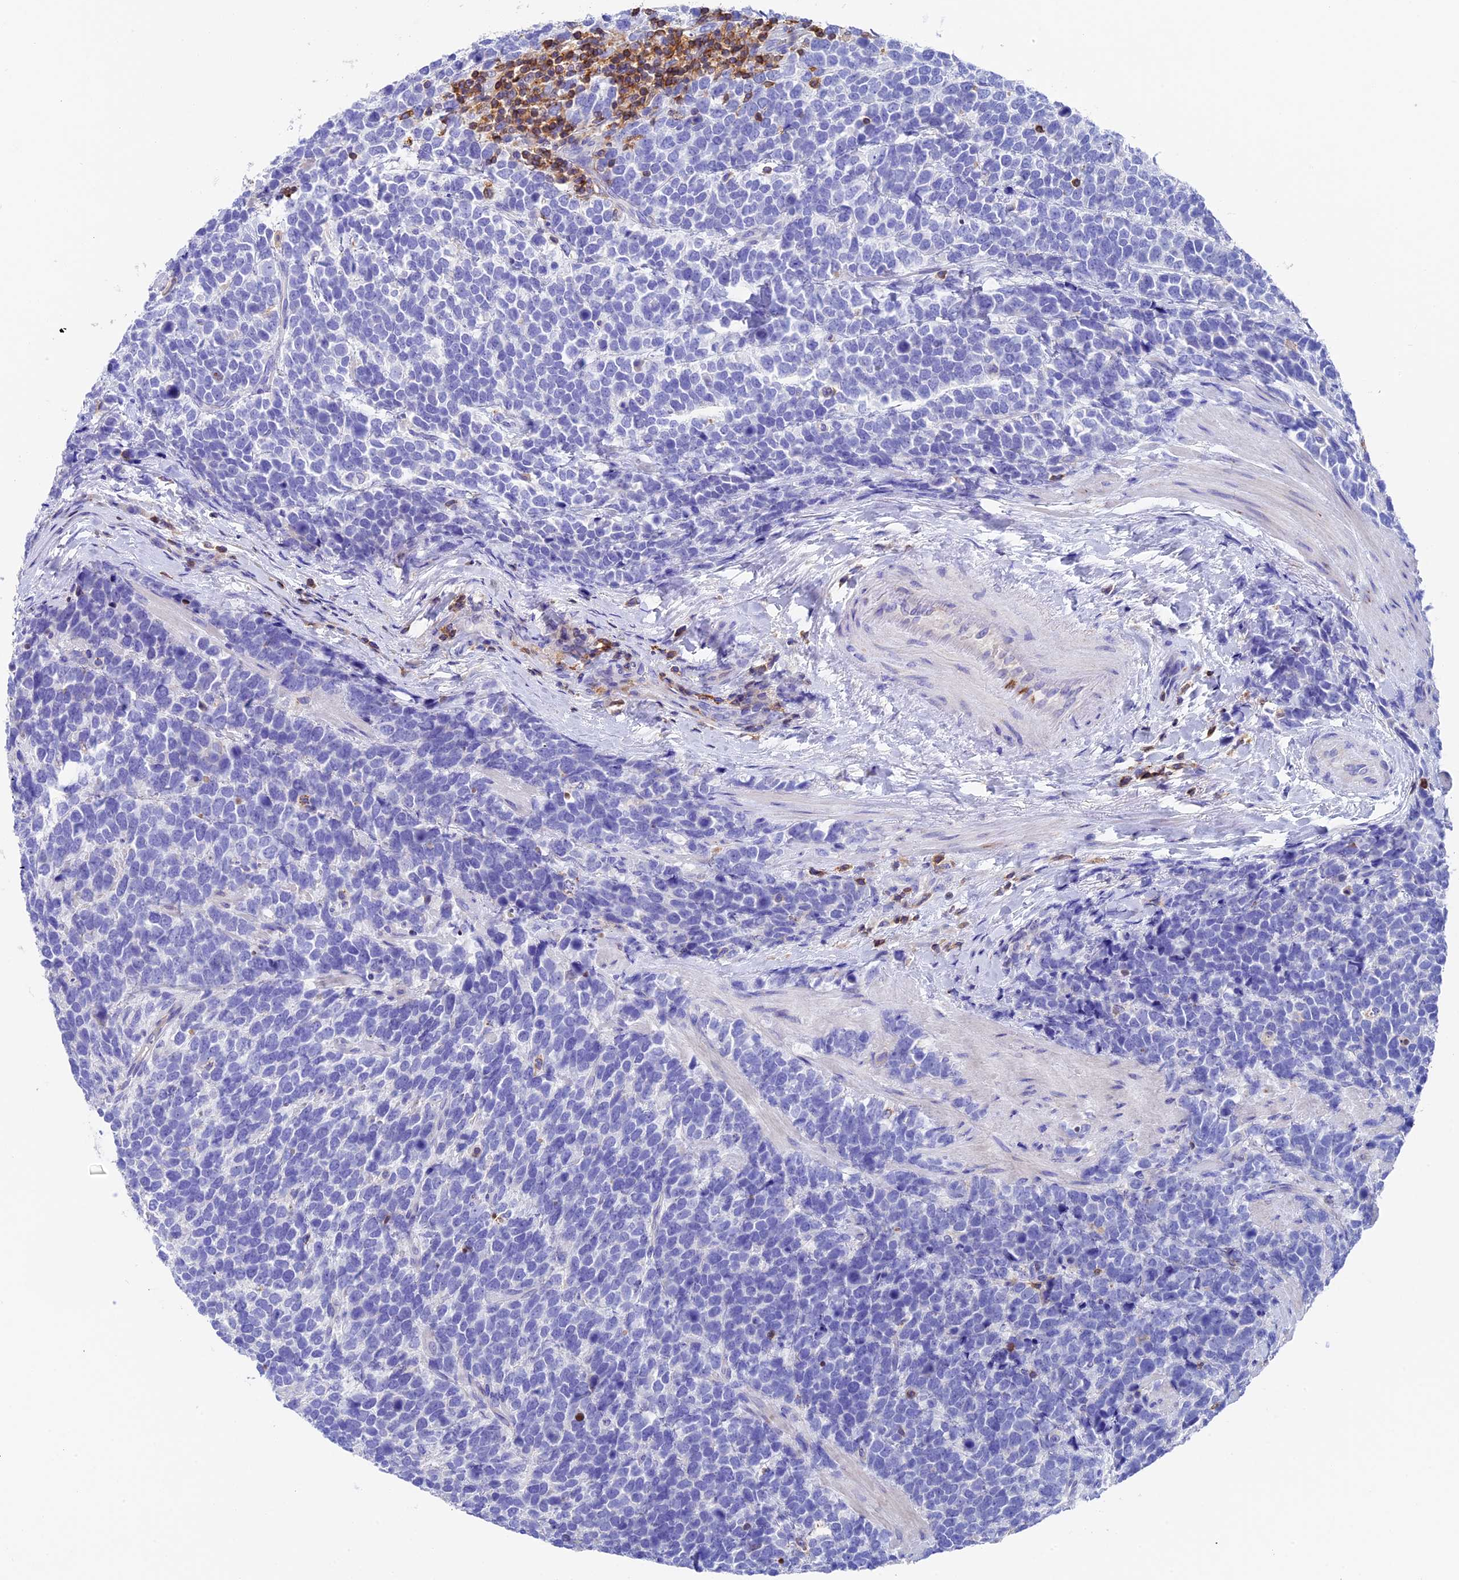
{"staining": {"intensity": "negative", "quantity": "none", "location": "none"}, "tissue": "urothelial cancer", "cell_type": "Tumor cells", "image_type": "cancer", "snomed": [{"axis": "morphology", "description": "Urothelial carcinoma, High grade"}, {"axis": "topography", "description": "Urinary bladder"}], "caption": "Immunohistochemistry (IHC) image of urothelial carcinoma (high-grade) stained for a protein (brown), which exhibits no positivity in tumor cells.", "gene": "ADAT1", "patient": {"sex": "female", "age": 82}}